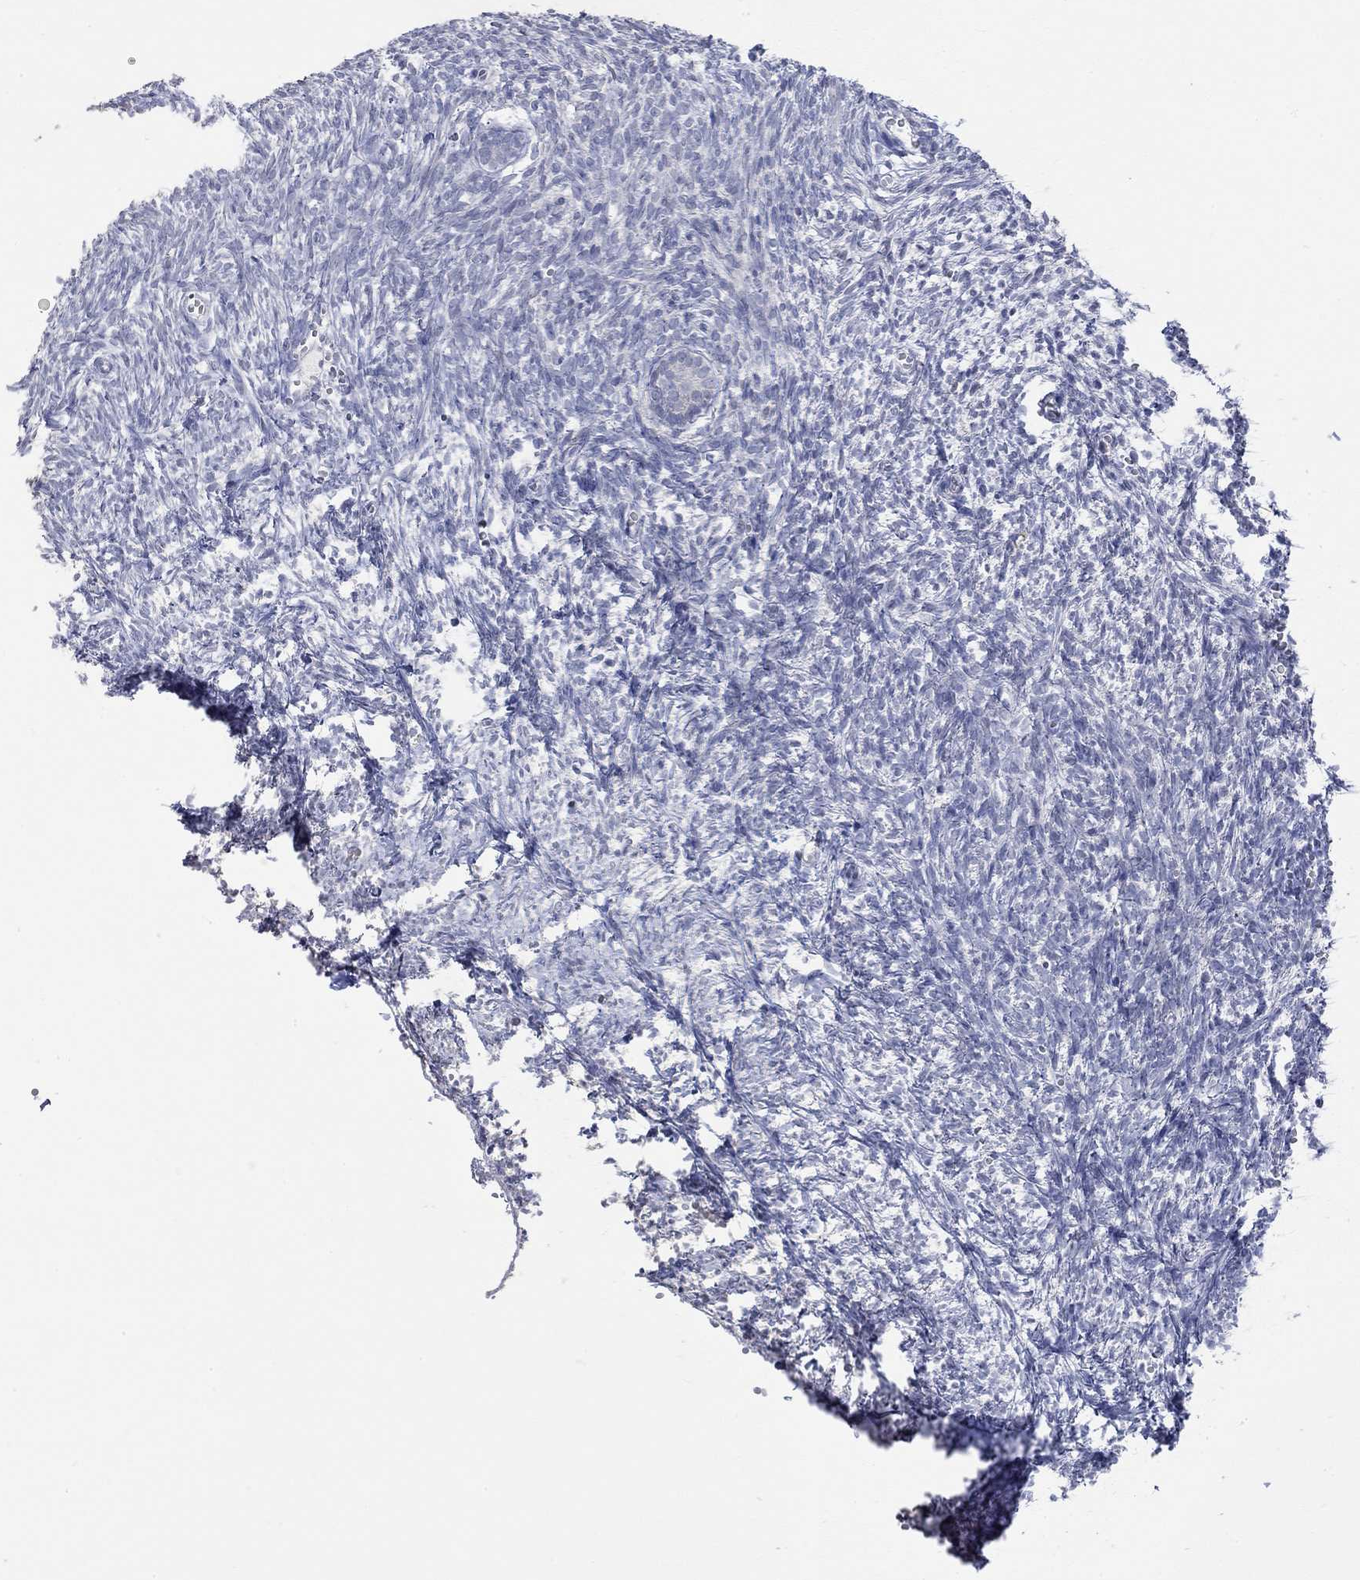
{"staining": {"intensity": "negative", "quantity": "none", "location": "none"}, "tissue": "ovary", "cell_type": "Follicle cells", "image_type": "normal", "snomed": [{"axis": "morphology", "description": "Normal tissue, NOS"}, {"axis": "topography", "description": "Ovary"}], "caption": "DAB immunohistochemical staining of unremarkable ovary displays no significant positivity in follicle cells.", "gene": "PNMA5", "patient": {"sex": "female", "age": 43}}